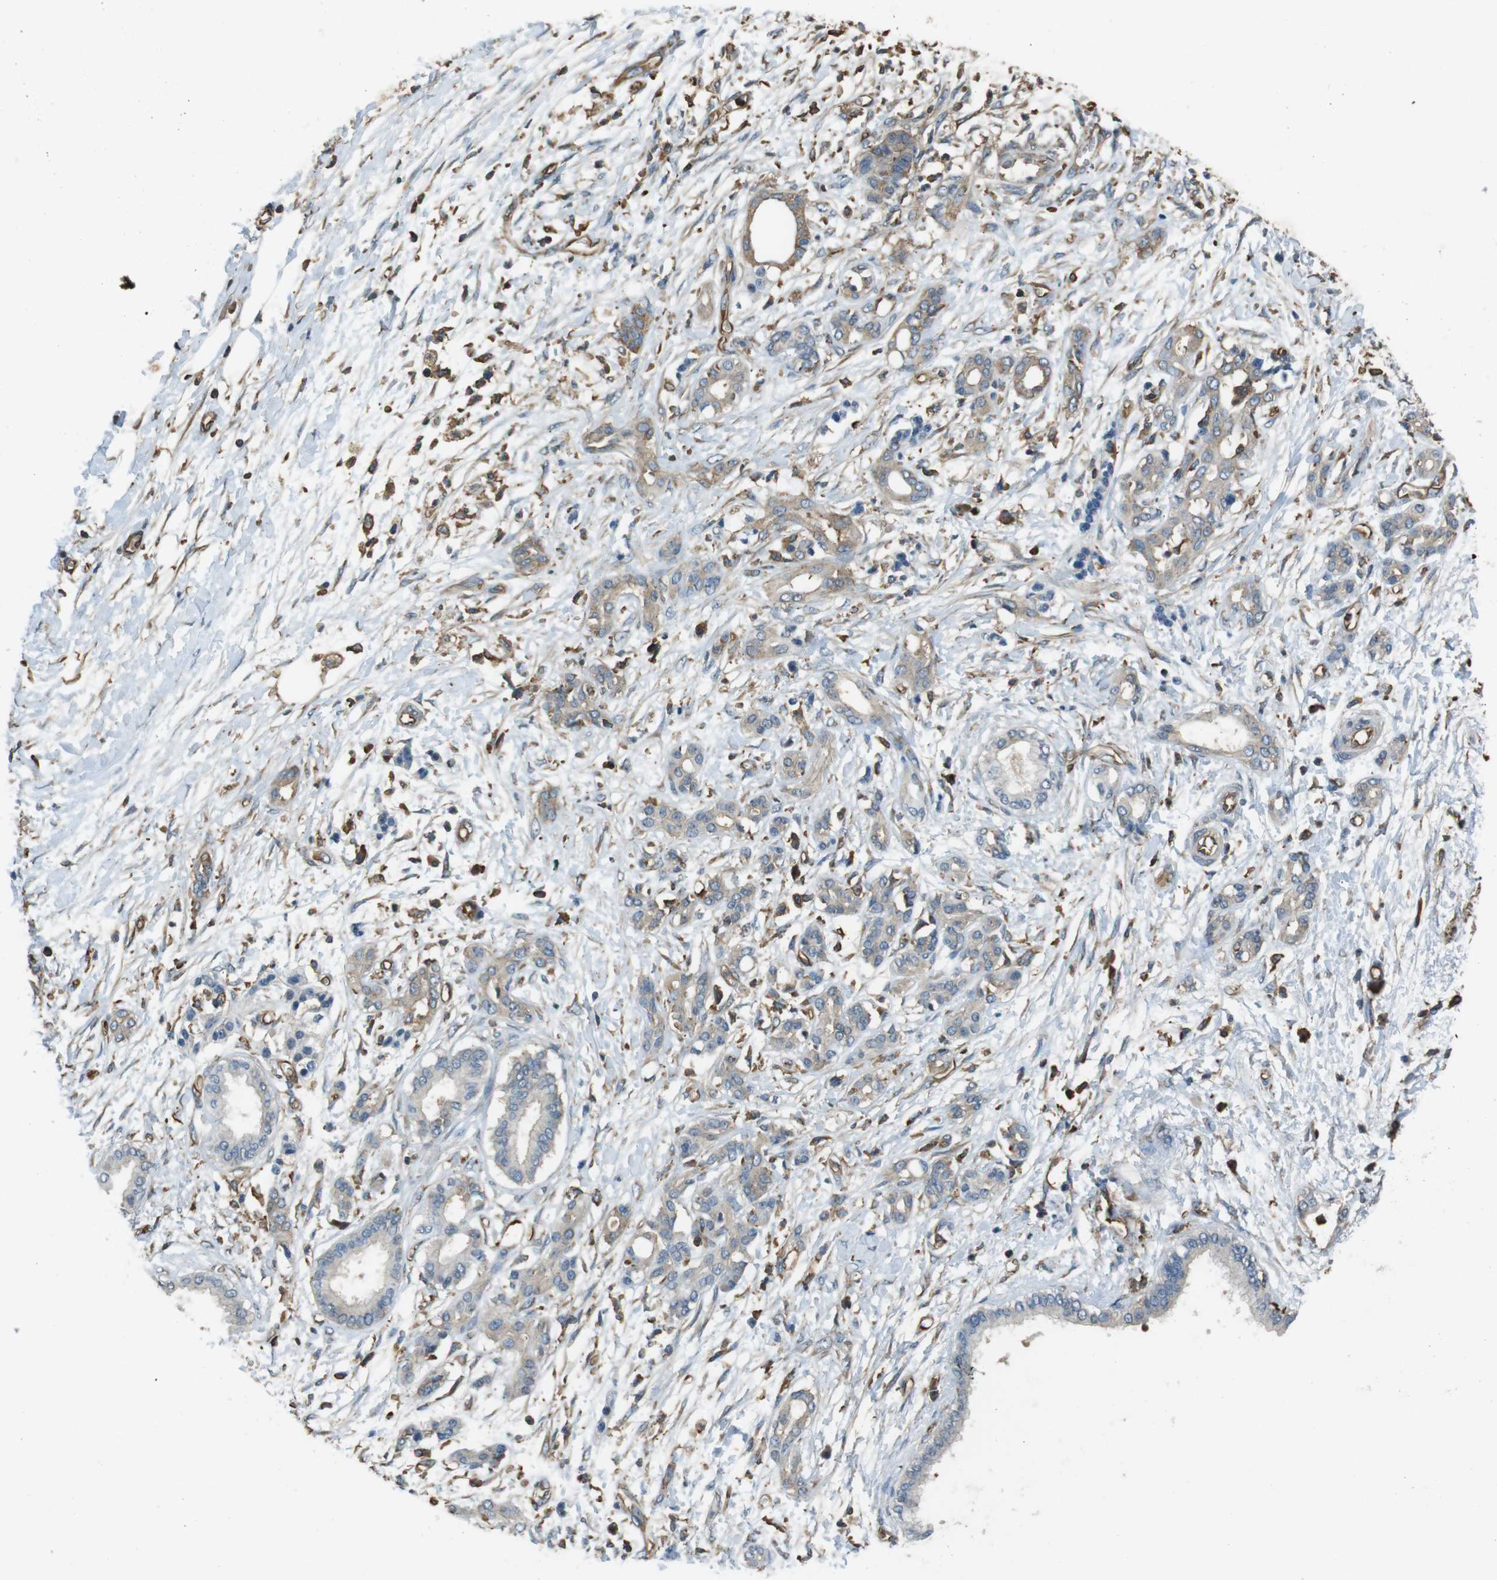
{"staining": {"intensity": "weak", "quantity": "25%-75%", "location": "cytoplasmic/membranous"}, "tissue": "pancreatic cancer", "cell_type": "Tumor cells", "image_type": "cancer", "snomed": [{"axis": "morphology", "description": "Adenocarcinoma, NOS"}, {"axis": "topography", "description": "Pancreas"}], "caption": "Pancreatic adenocarcinoma stained with DAB (3,3'-diaminobenzidine) IHC reveals low levels of weak cytoplasmic/membranous expression in approximately 25%-75% of tumor cells.", "gene": "FCAR", "patient": {"sex": "male", "age": 56}}